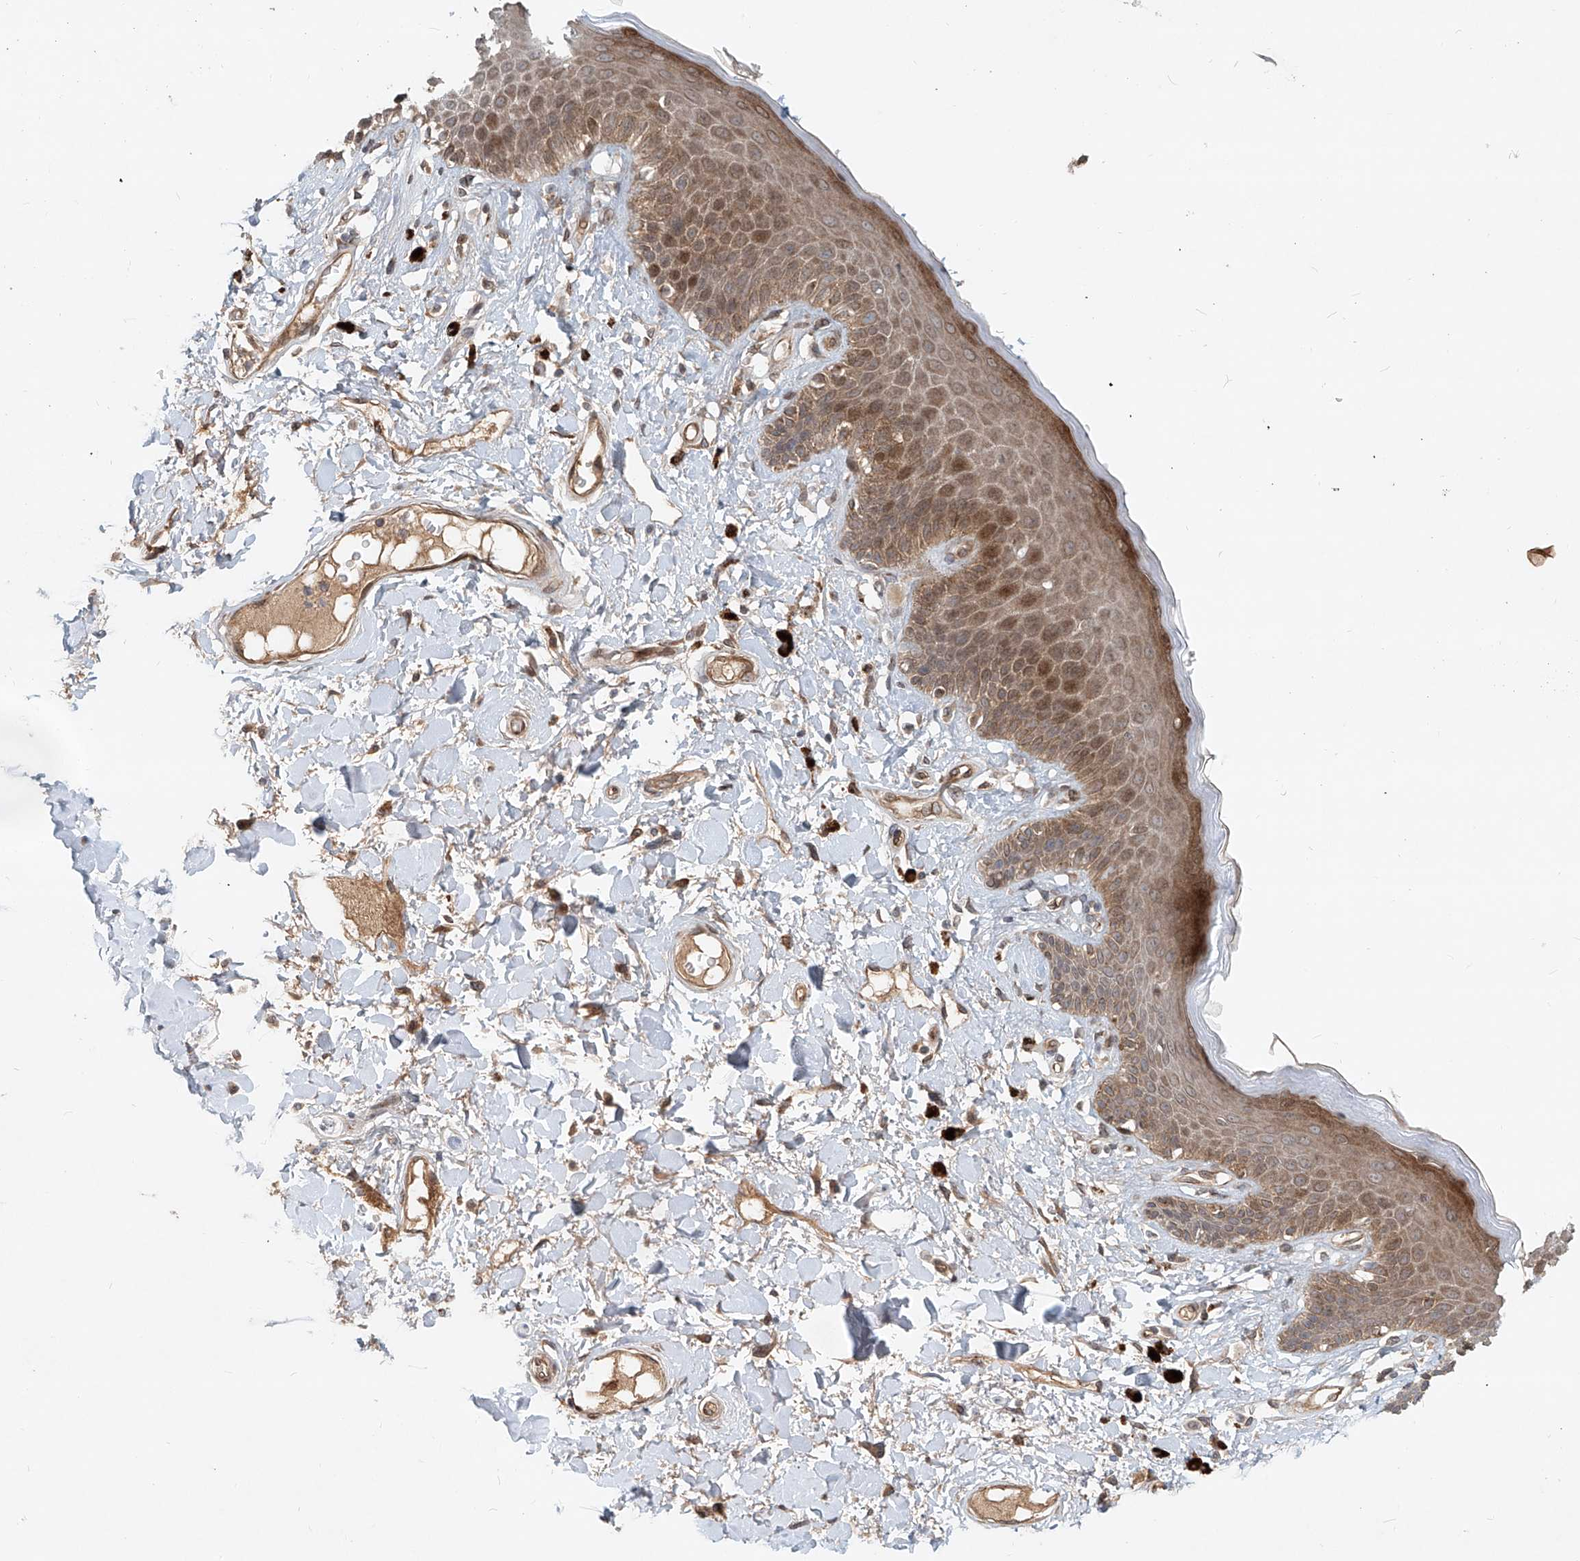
{"staining": {"intensity": "moderate", "quantity": ">75%", "location": "cytoplasmic/membranous"}, "tissue": "skin", "cell_type": "Epidermal cells", "image_type": "normal", "snomed": [{"axis": "morphology", "description": "Normal tissue, NOS"}, {"axis": "topography", "description": "Anal"}], "caption": "Immunohistochemical staining of normal human skin exhibits moderate cytoplasmic/membranous protein expression in approximately >75% of epidermal cells. Immunohistochemistry (ihc) stains the protein of interest in brown and the nuclei are stained blue.", "gene": "SASH1", "patient": {"sex": "female", "age": 78}}